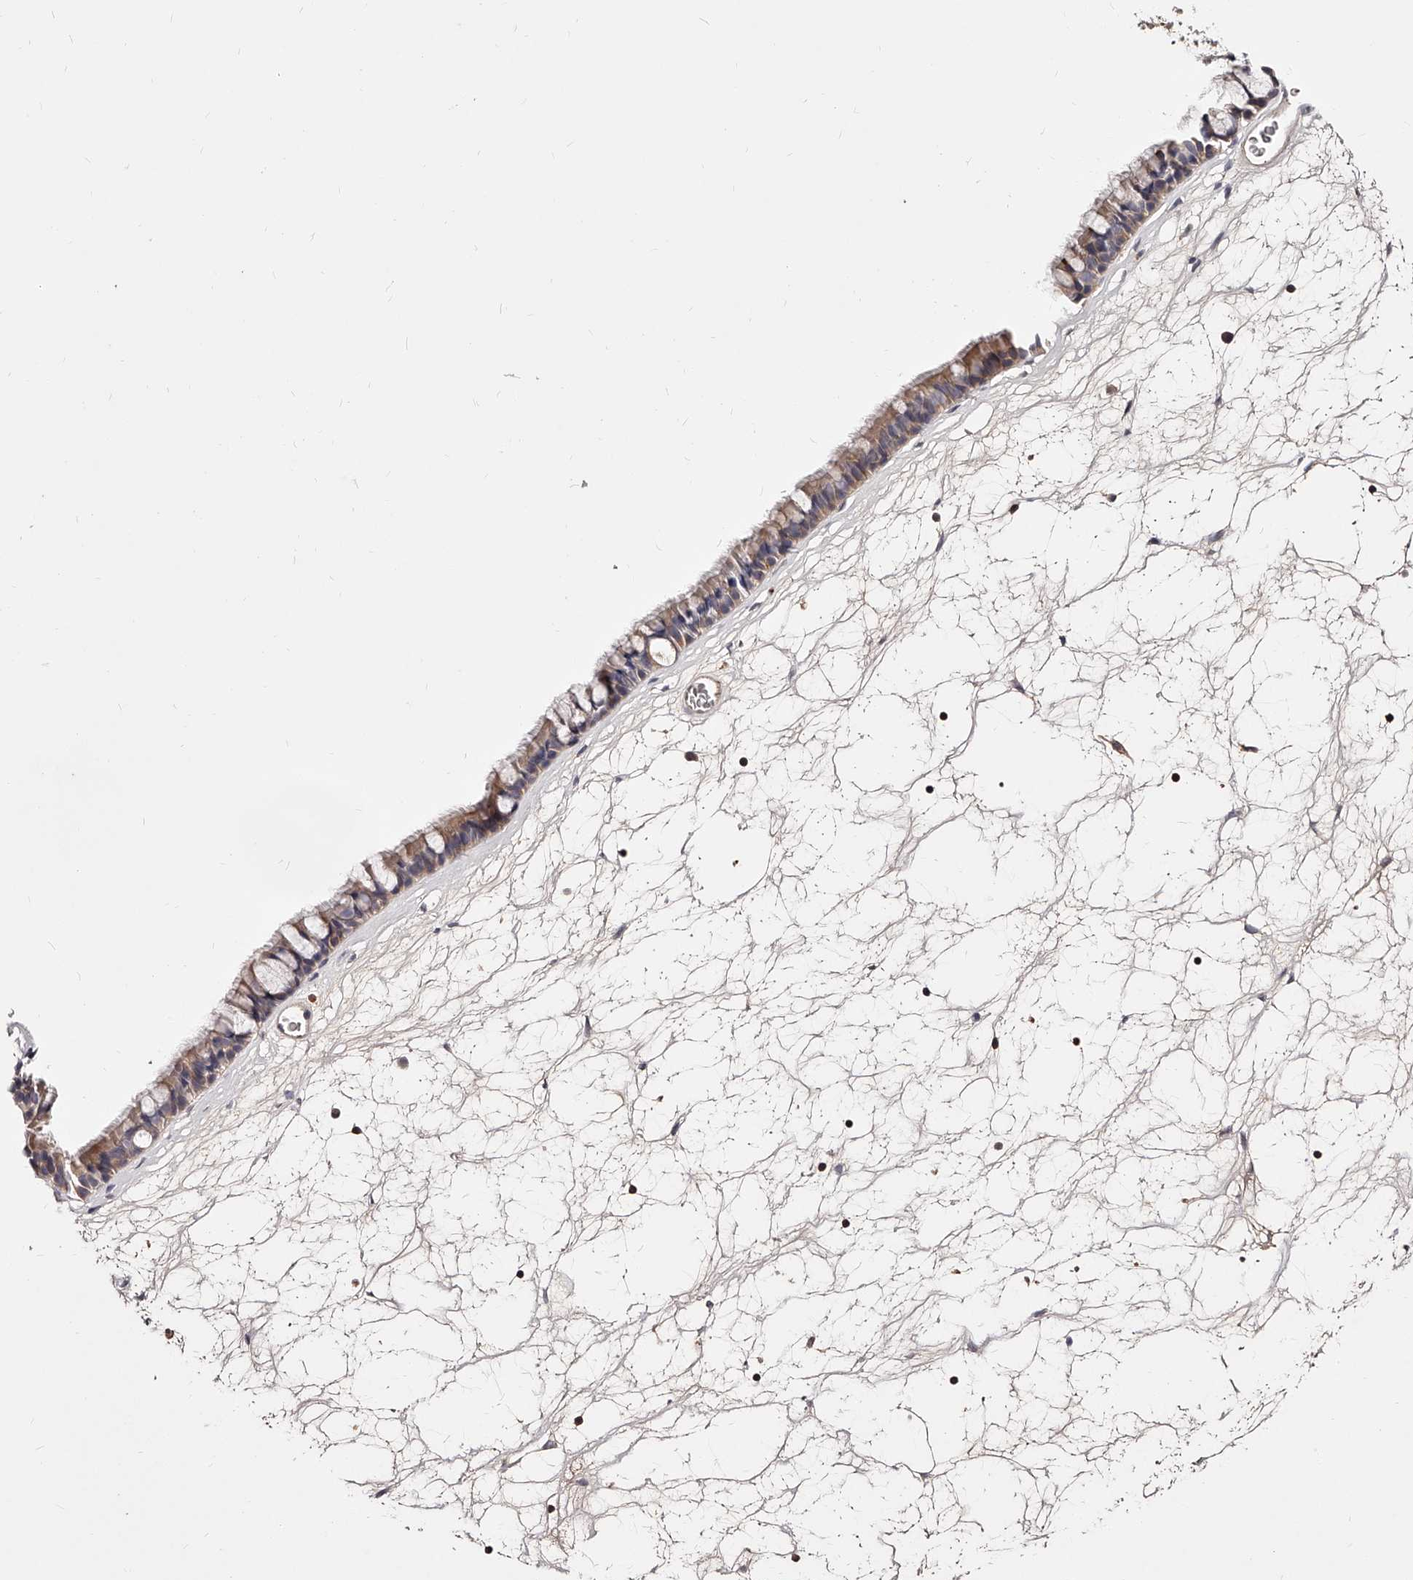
{"staining": {"intensity": "moderate", "quantity": ">75%", "location": "cytoplasmic/membranous"}, "tissue": "nasopharynx", "cell_type": "Respiratory epithelial cells", "image_type": "normal", "snomed": [{"axis": "morphology", "description": "Normal tissue, NOS"}, {"axis": "topography", "description": "Nasopharynx"}], "caption": "Immunohistochemistry (IHC) (DAB (3,3'-diaminobenzidine)) staining of unremarkable human nasopharynx demonstrates moderate cytoplasmic/membranous protein staining in approximately >75% of respiratory epithelial cells. (DAB (3,3'-diaminobenzidine) IHC, brown staining for protein, blue staining for nuclei).", "gene": "PHACTR1", "patient": {"sex": "male", "age": 64}}